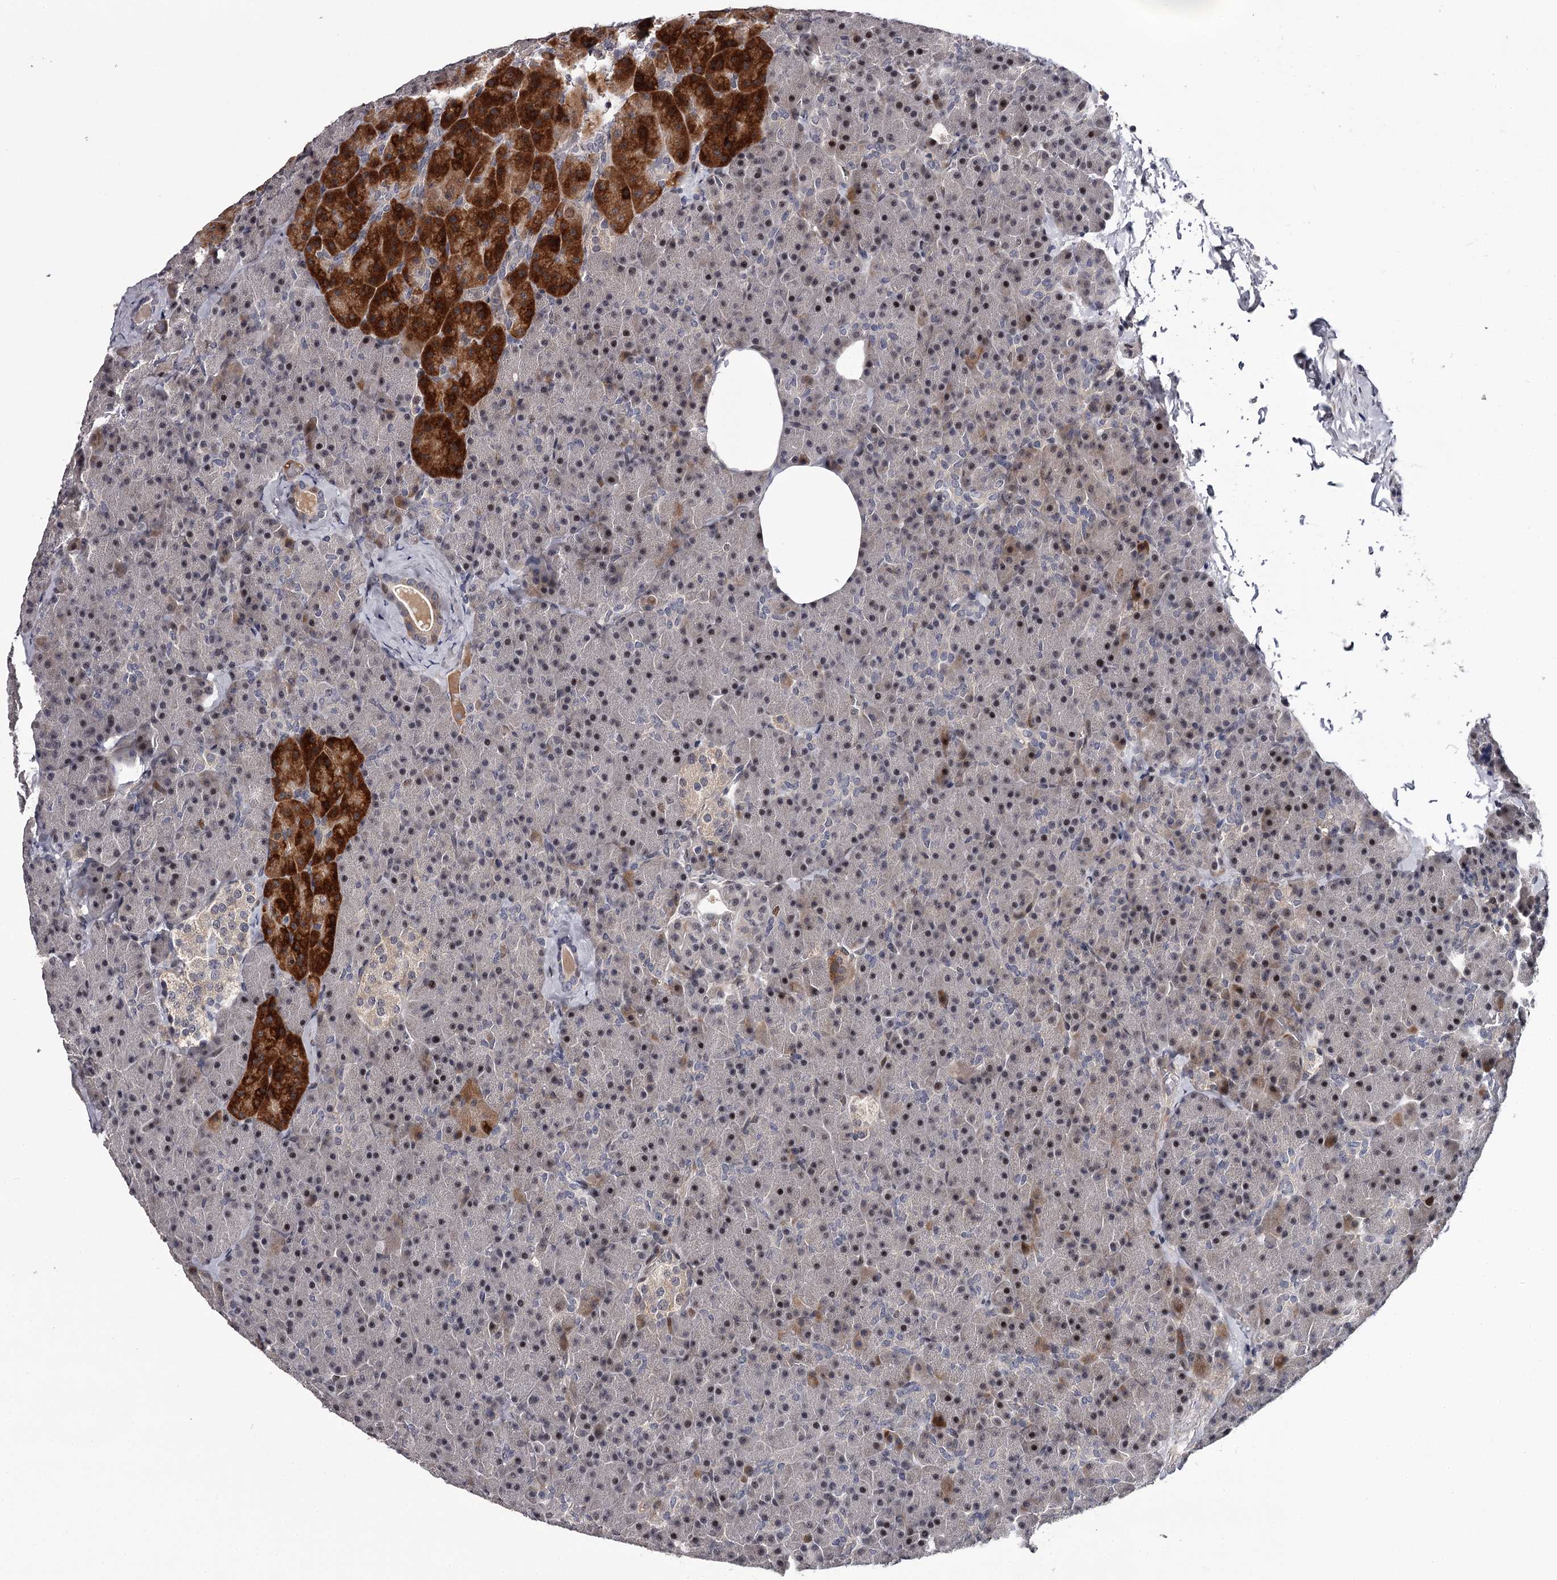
{"staining": {"intensity": "strong", "quantity": "<25%", "location": "cytoplasmic/membranous"}, "tissue": "pancreas", "cell_type": "Exocrine glandular cells", "image_type": "normal", "snomed": [{"axis": "morphology", "description": "Normal tissue, NOS"}, {"axis": "morphology", "description": "Carcinoid, malignant, NOS"}, {"axis": "topography", "description": "Pancreas"}], "caption": "A high-resolution micrograph shows IHC staining of unremarkable pancreas, which demonstrates strong cytoplasmic/membranous expression in about <25% of exocrine glandular cells.", "gene": "RNF44", "patient": {"sex": "female", "age": 35}}